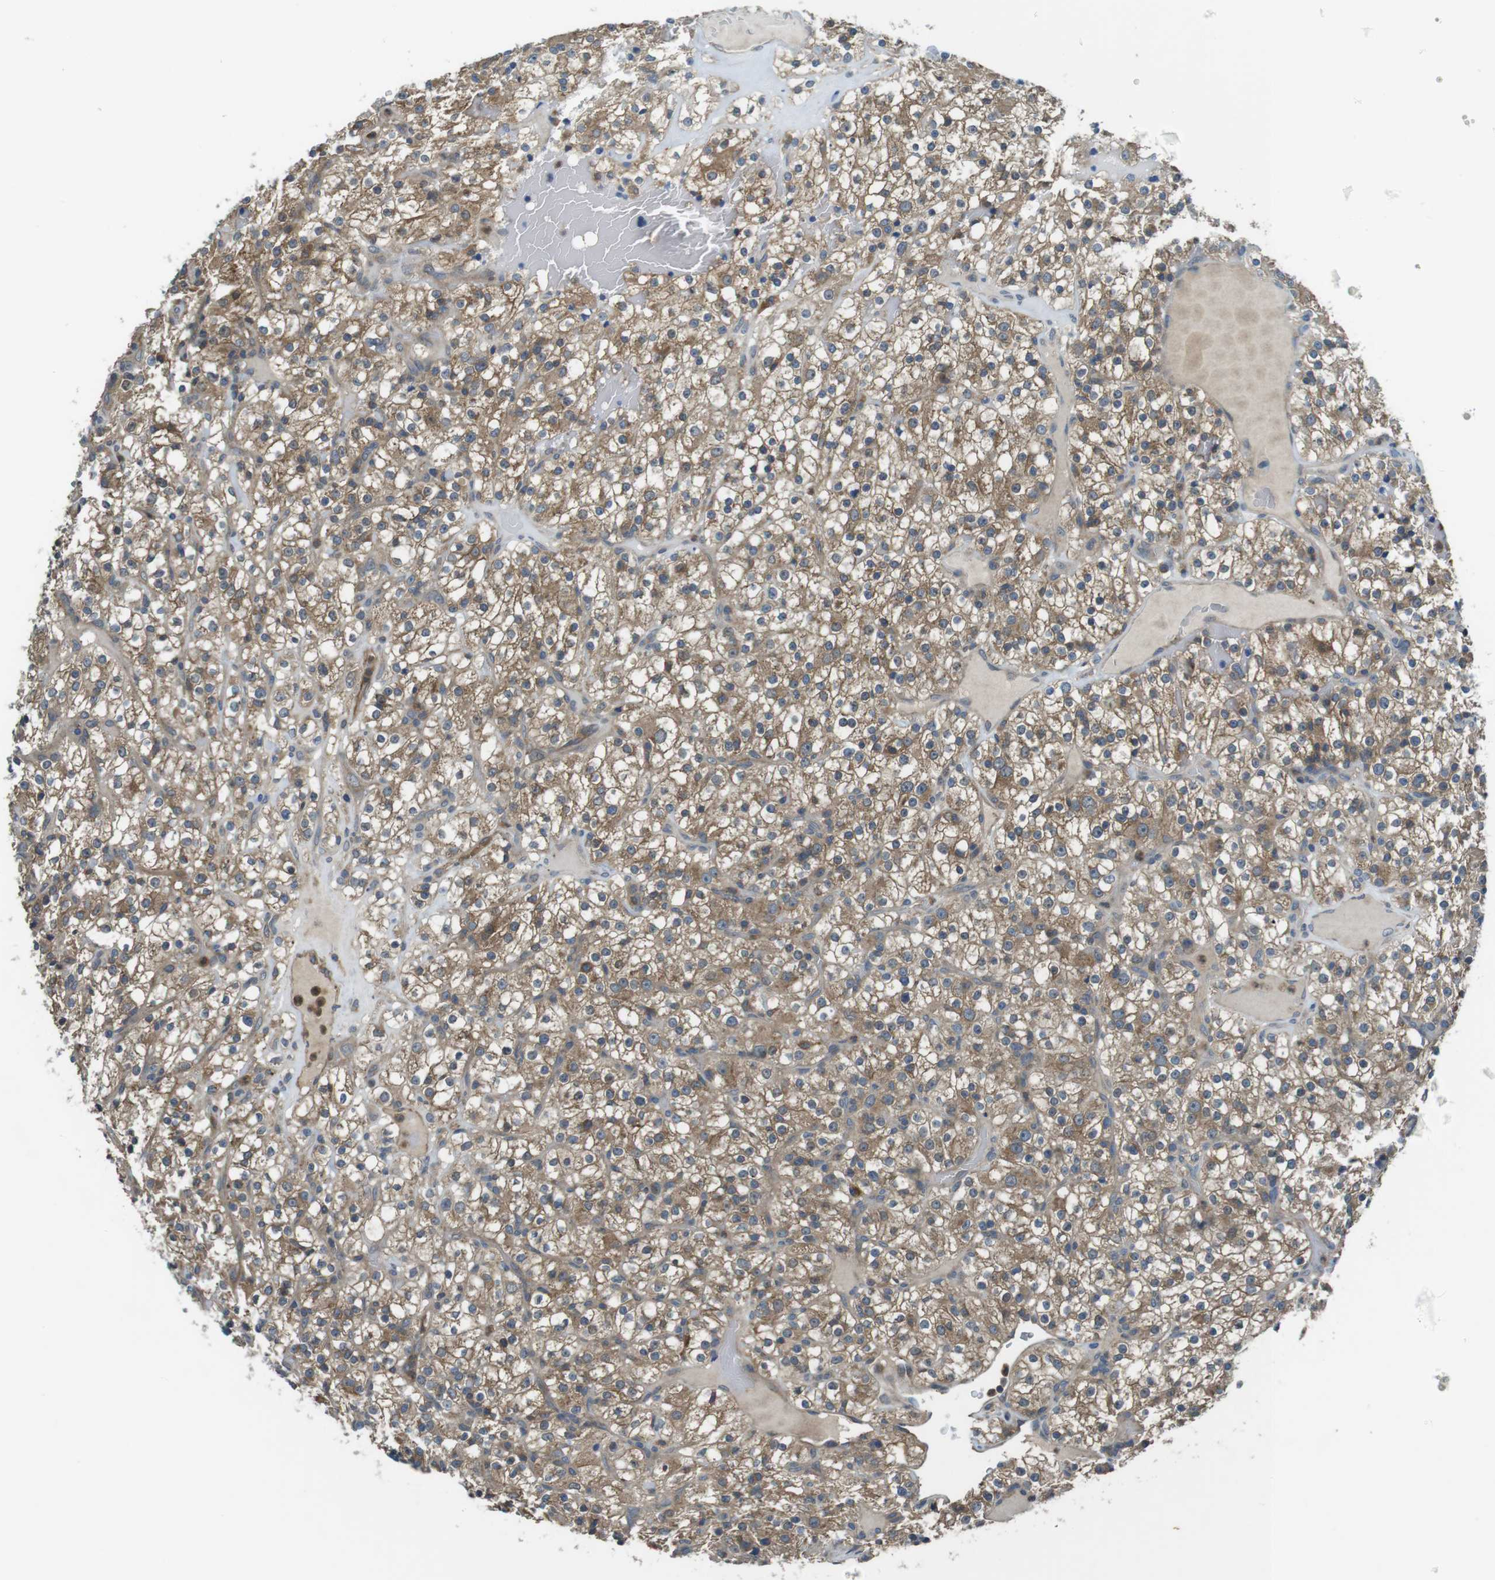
{"staining": {"intensity": "moderate", "quantity": ">75%", "location": "cytoplasmic/membranous"}, "tissue": "renal cancer", "cell_type": "Tumor cells", "image_type": "cancer", "snomed": [{"axis": "morphology", "description": "Normal tissue, NOS"}, {"axis": "morphology", "description": "Adenocarcinoma, NOS"}, {"axis": "topography", "description": "Kidney"}], "caption": "Moderate cytoplasmic/membranous protein staining is present in approximately >75% of tumor cells in renal cancer.", "gene": "LRRC3B", "patient": {"sex": "female", "age": 72}}